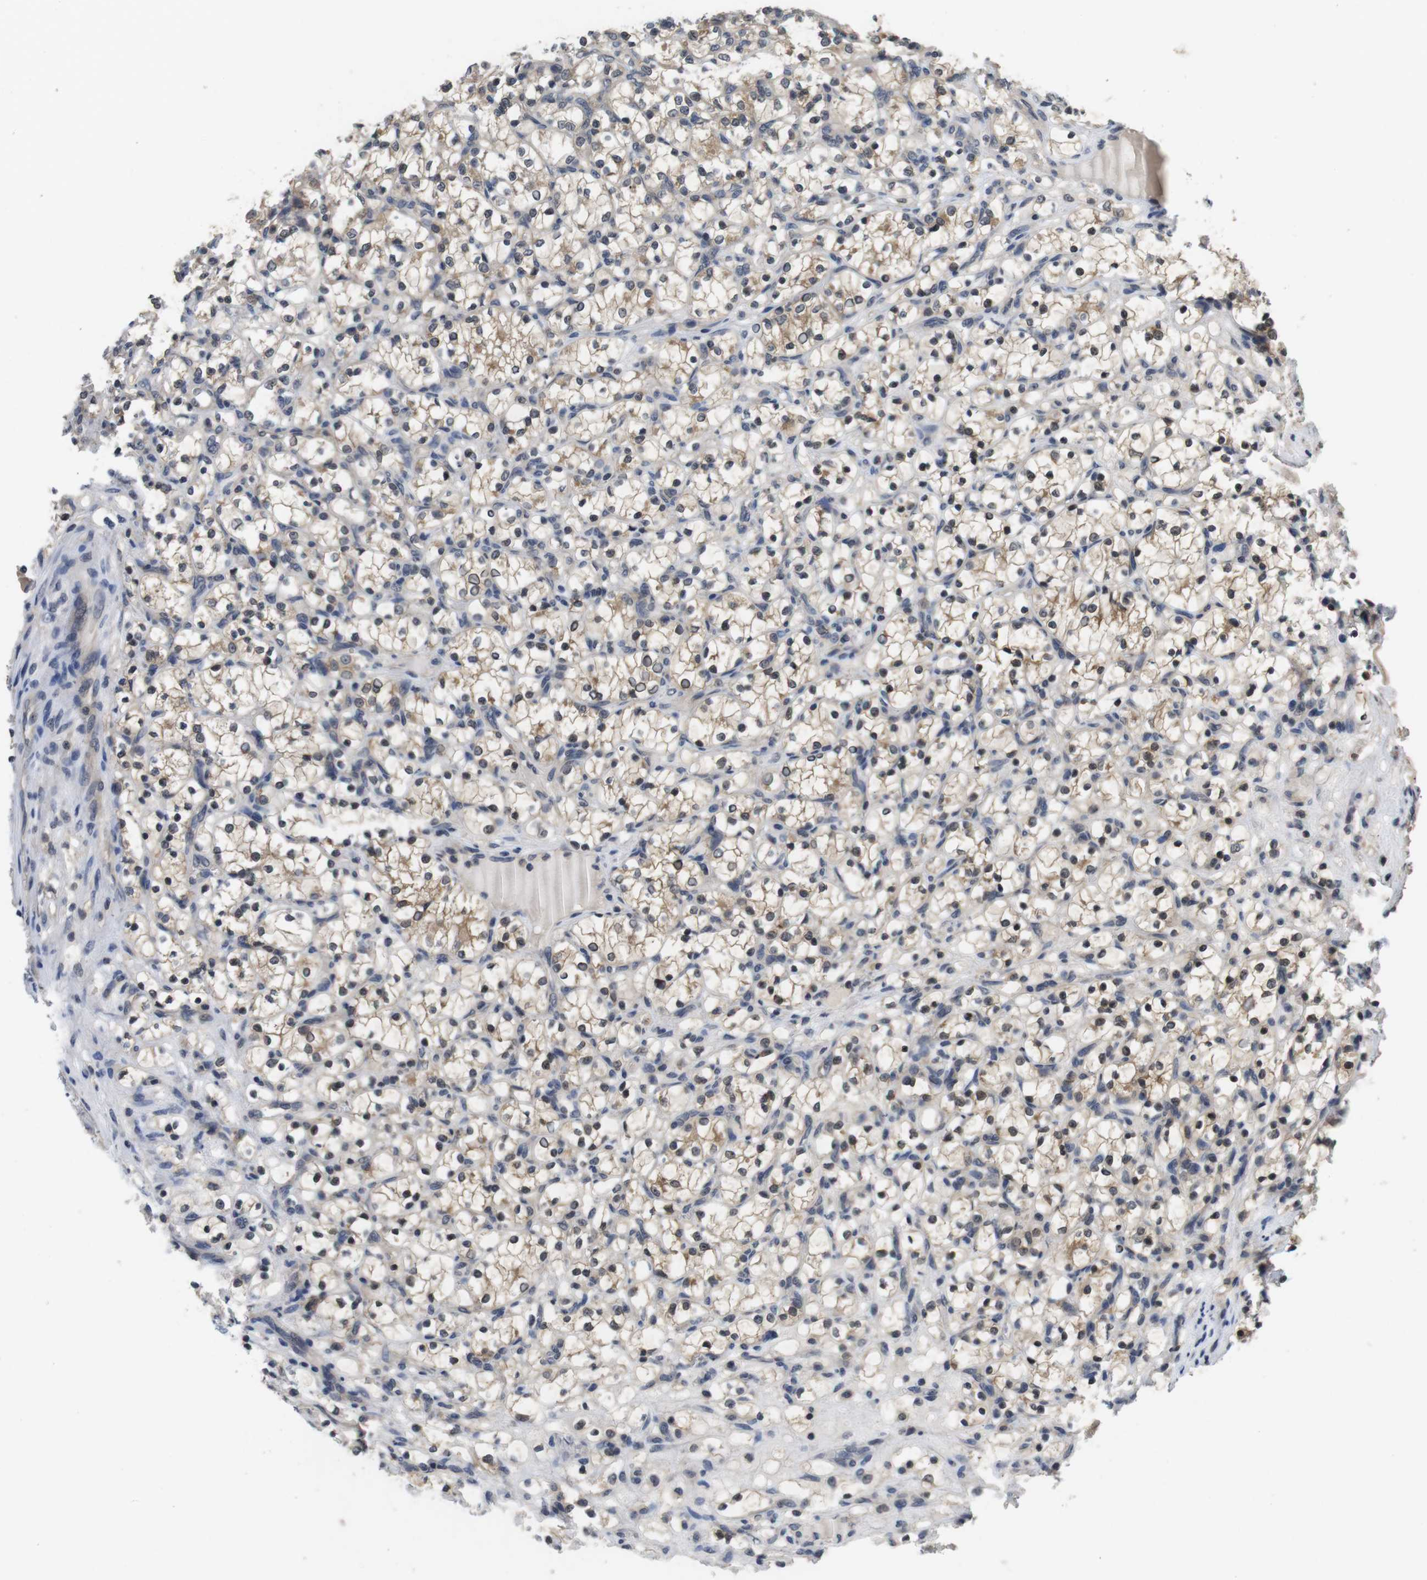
{"staining": {"intensity": "moderate", "quantity": "25%-75%", "location": "cytoplasmic/membranous,nuclear"}, "tissue": "renal cancer", "cell_type": "Tumor cells", "image_type": "cancer", "snomed": [{"axis": "morphology", "description": "Adenocarcinoma, NOS"}, {"axis": "topography", "description": "Kidney"}], "caption": "Renal cancer (adenocarcinoma) was stained to show a protein in brown. There is medium levels of moderate cytoplasmic/membranous and nuclear positivity in approximately 25%-75% of tumor cells. (IHC, brightfield microscopy, high magnification).", "gene": "FADD", "patient": {"sex": "female", "age": 69}}